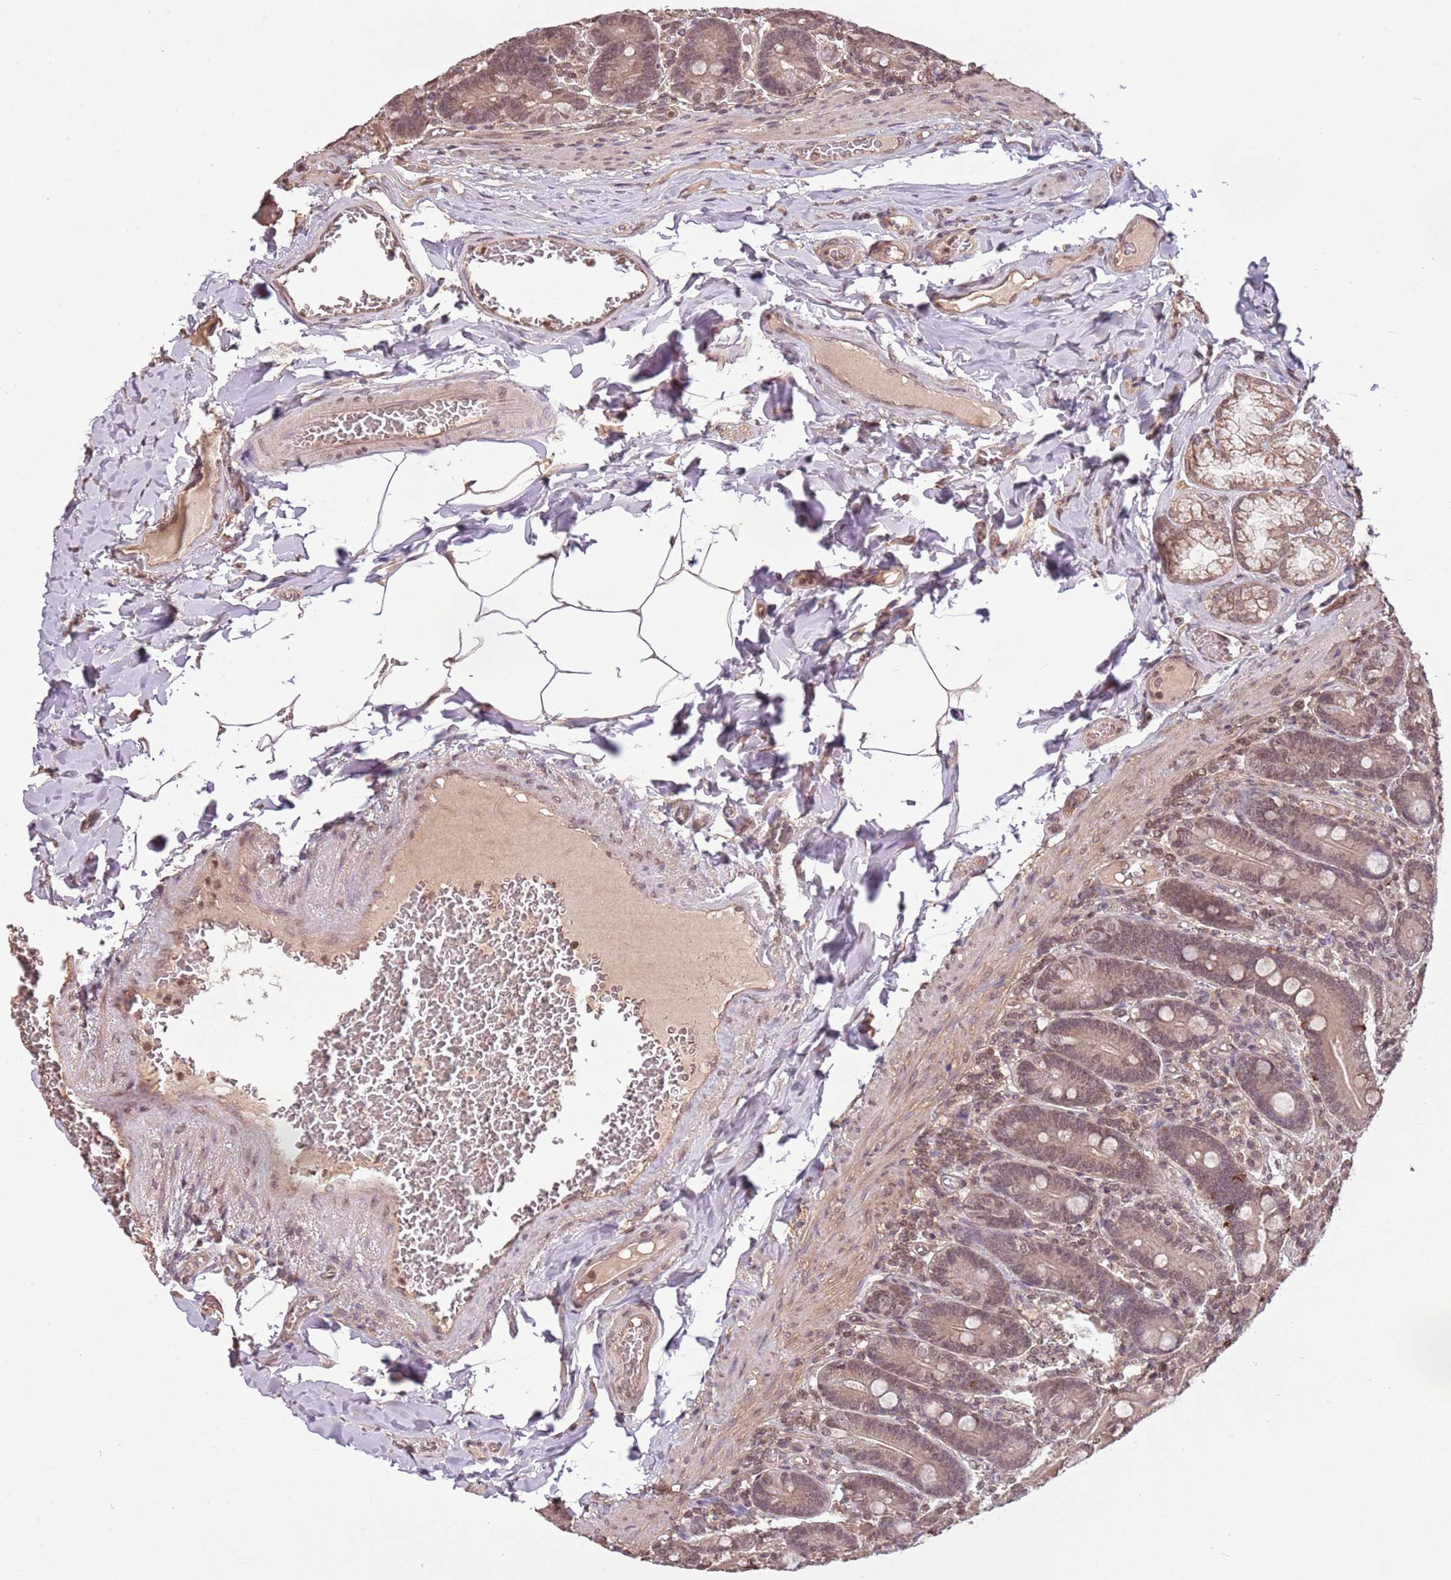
{"staining": {"intensity": "moderate", "quantity": ">75%", "location": "cytoplasmic/membranous"}, "tissue": "duodenum", "cell_type": "Glandular cells", "image_type": "normal", "snomed": [{"axis": "morphology", "description": "Normal tissue, NOS"}, {"axis": "topography", "description": "Duodenum"}], "caption": "Protein staining of unremarkable duodenum displays moderate cytoplasmic/membranous positivity in approximately >75% of glandular cells. Nuclei are stained in blue.", "gene": "CAPN9", "patient": {"sex": "female", "age": 62}}